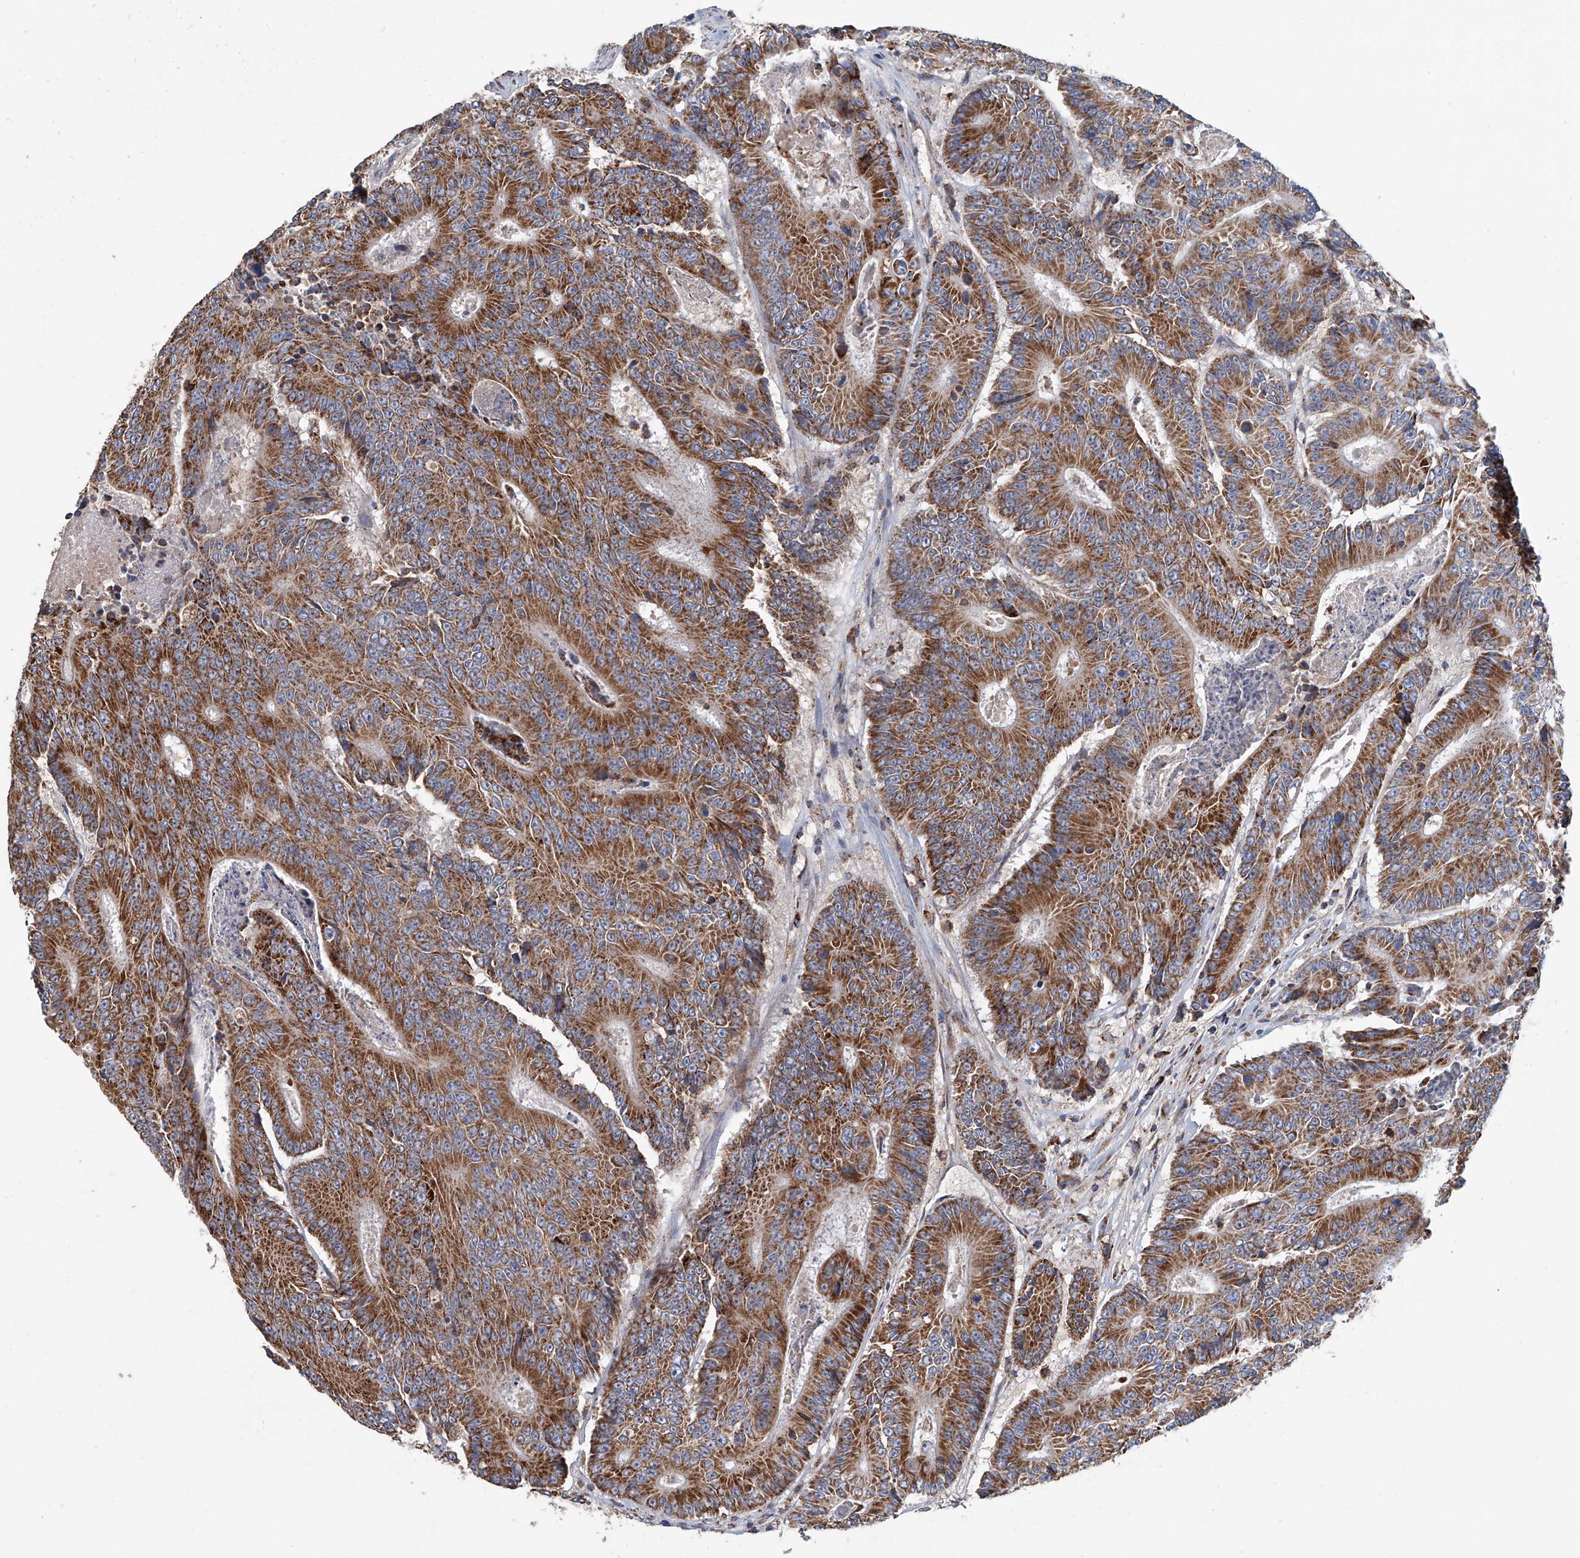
{"staining": {"intensity": "moderate", "quantity": ">75%", "location": "cytoplasmic/membranous"}, "tissue": "colorectal cancer", "cell_type": "Tumor cells", "image_type": "cancer", "snomed": [{"axis": "morphology", "description": "Adenocarcinoma, NOS"}, {"axis": "topography", "description": "Colon"}], "caption": "Approximately >75% of tumor cells in colorectal cancer (adenocarcinoma) exhibit moderate cytoplasmic/membranous protein positivity as visualized by brown immunohistochemical staining.", "gene": "MCL1", "patient": {"sex": "male", "age": 83}}